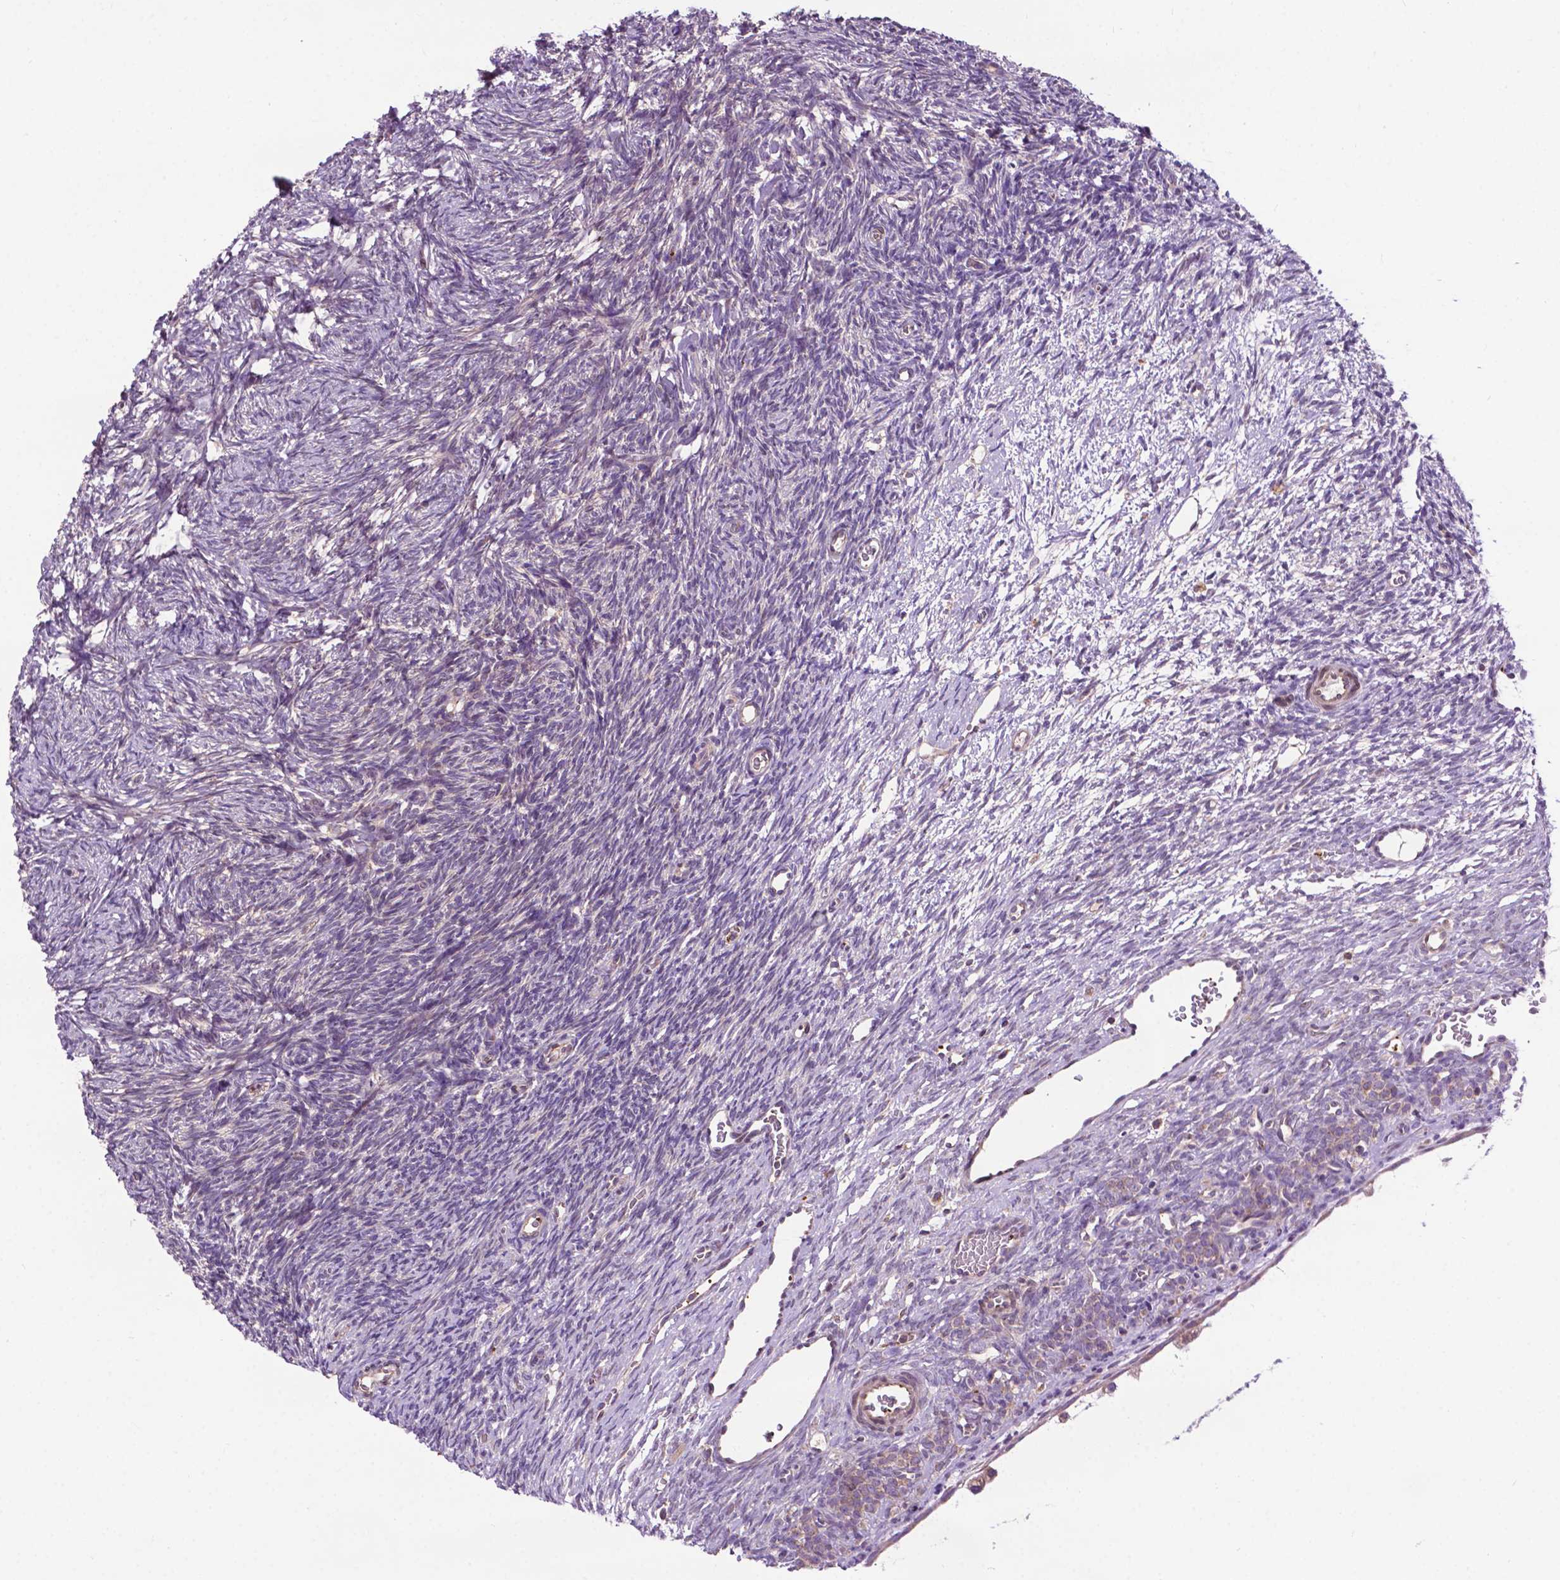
{"staining": {"intensity": "strong", "quantity": ">75%", "location": "cytoplasmic/membranous"}, "tissue": "ovary", "cell_type": "Follicle cells", "image_type": "normal", "snomed": [{"axis": "morphology", "description": "Normal tissue, NOS"}, {"axis": "topography", "description": "Ovary"}], "caption": "Follicle cells show high levels of strong cytoplasmic/membranous positivity in about >75% of cells in benign ovary. (Brightfield microscopy of DAB IHC at high magnification).", "gene": "SPNS2", "patient": {"sex": "female", "age": 34}}